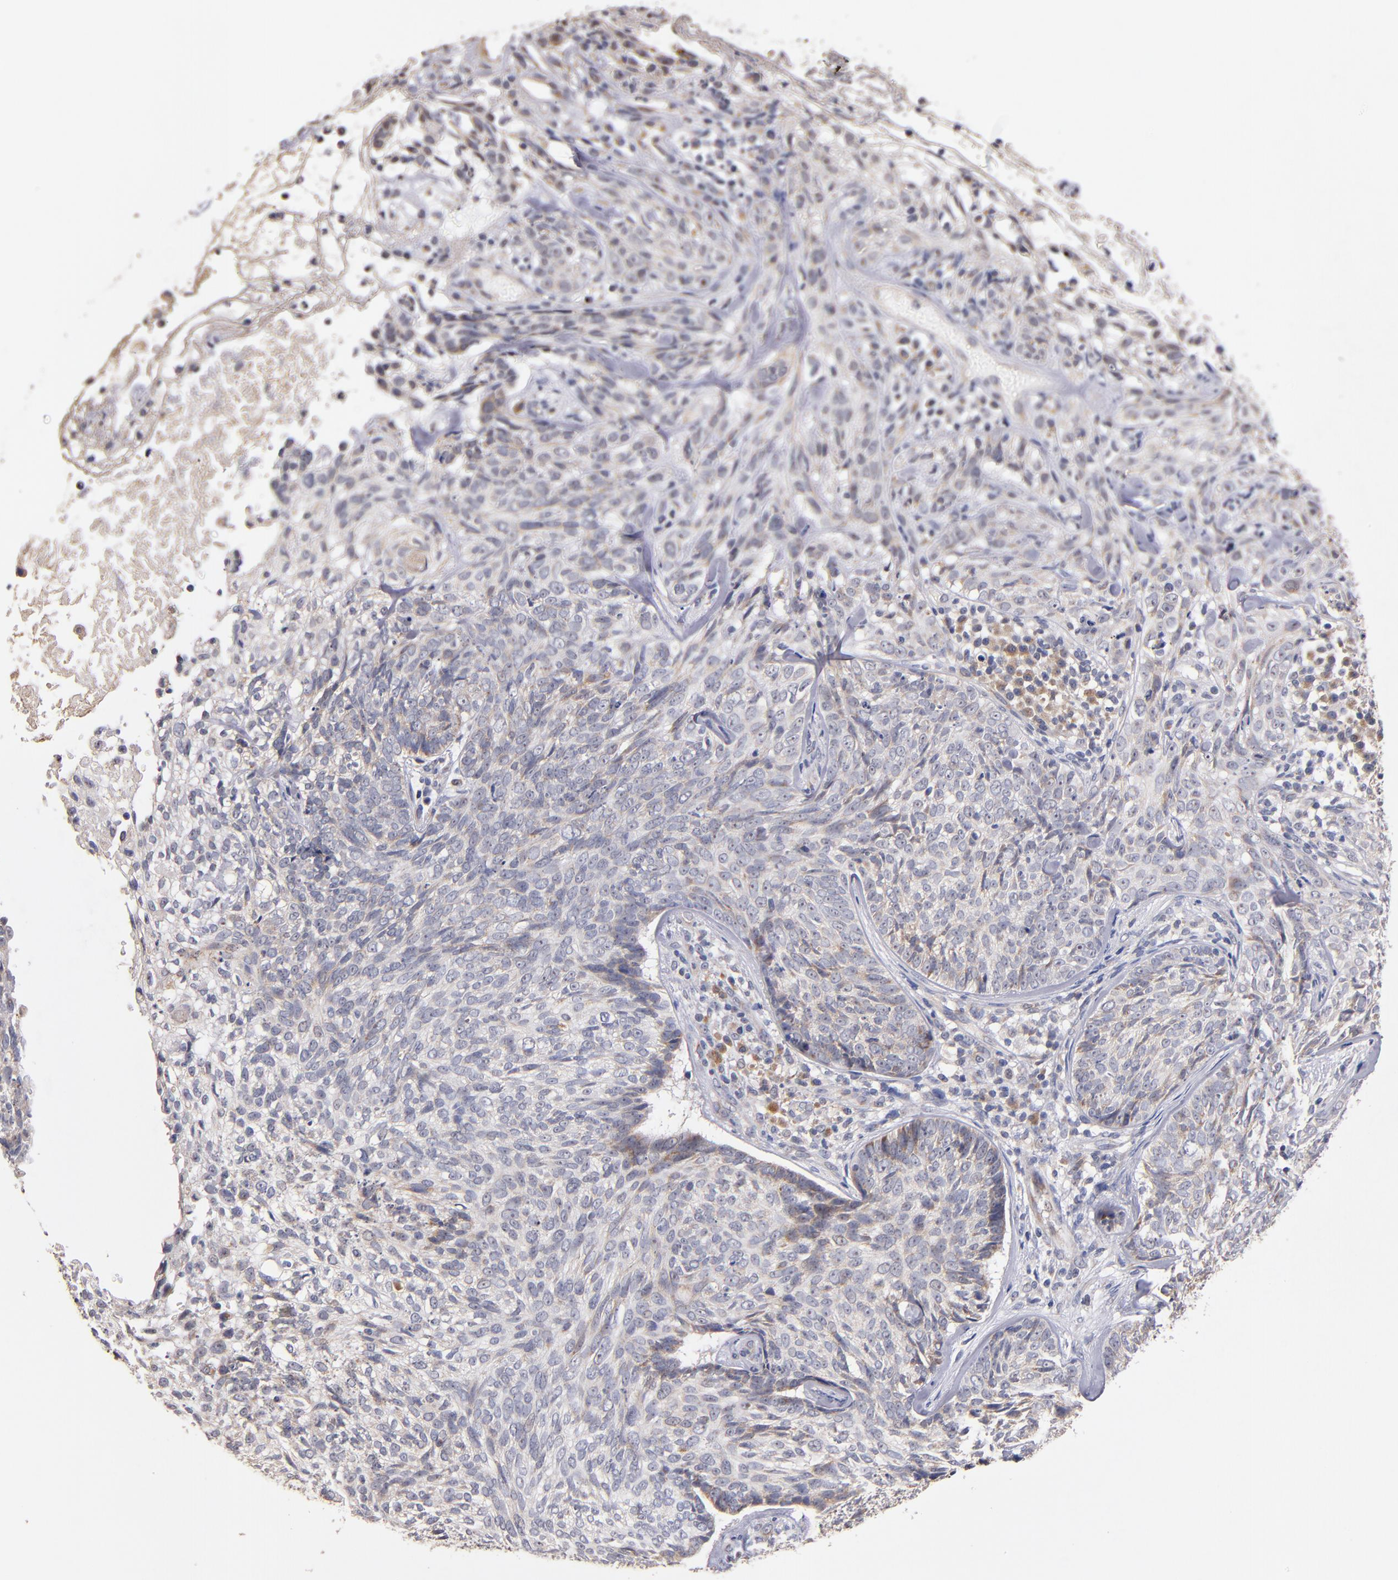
{"staining": {"intensity": "weak", "quantity": "<25%", "location": "cytoplasmic/membranous"}, "tissue": "skin cancer", "cell_type": "Tumor cells", "image_type": "cancer", "snomed": [{"axis": "morphology", "description": "Basal cell carcinoma"}, {"axis": "topography", "description": "Skin"}], "caption": "The IHC histopathology image has no significant staining in tumor cells of skin cancer tissue.", "gene": "DIABLO", "patient": {"sex": "male", "age": 72}}